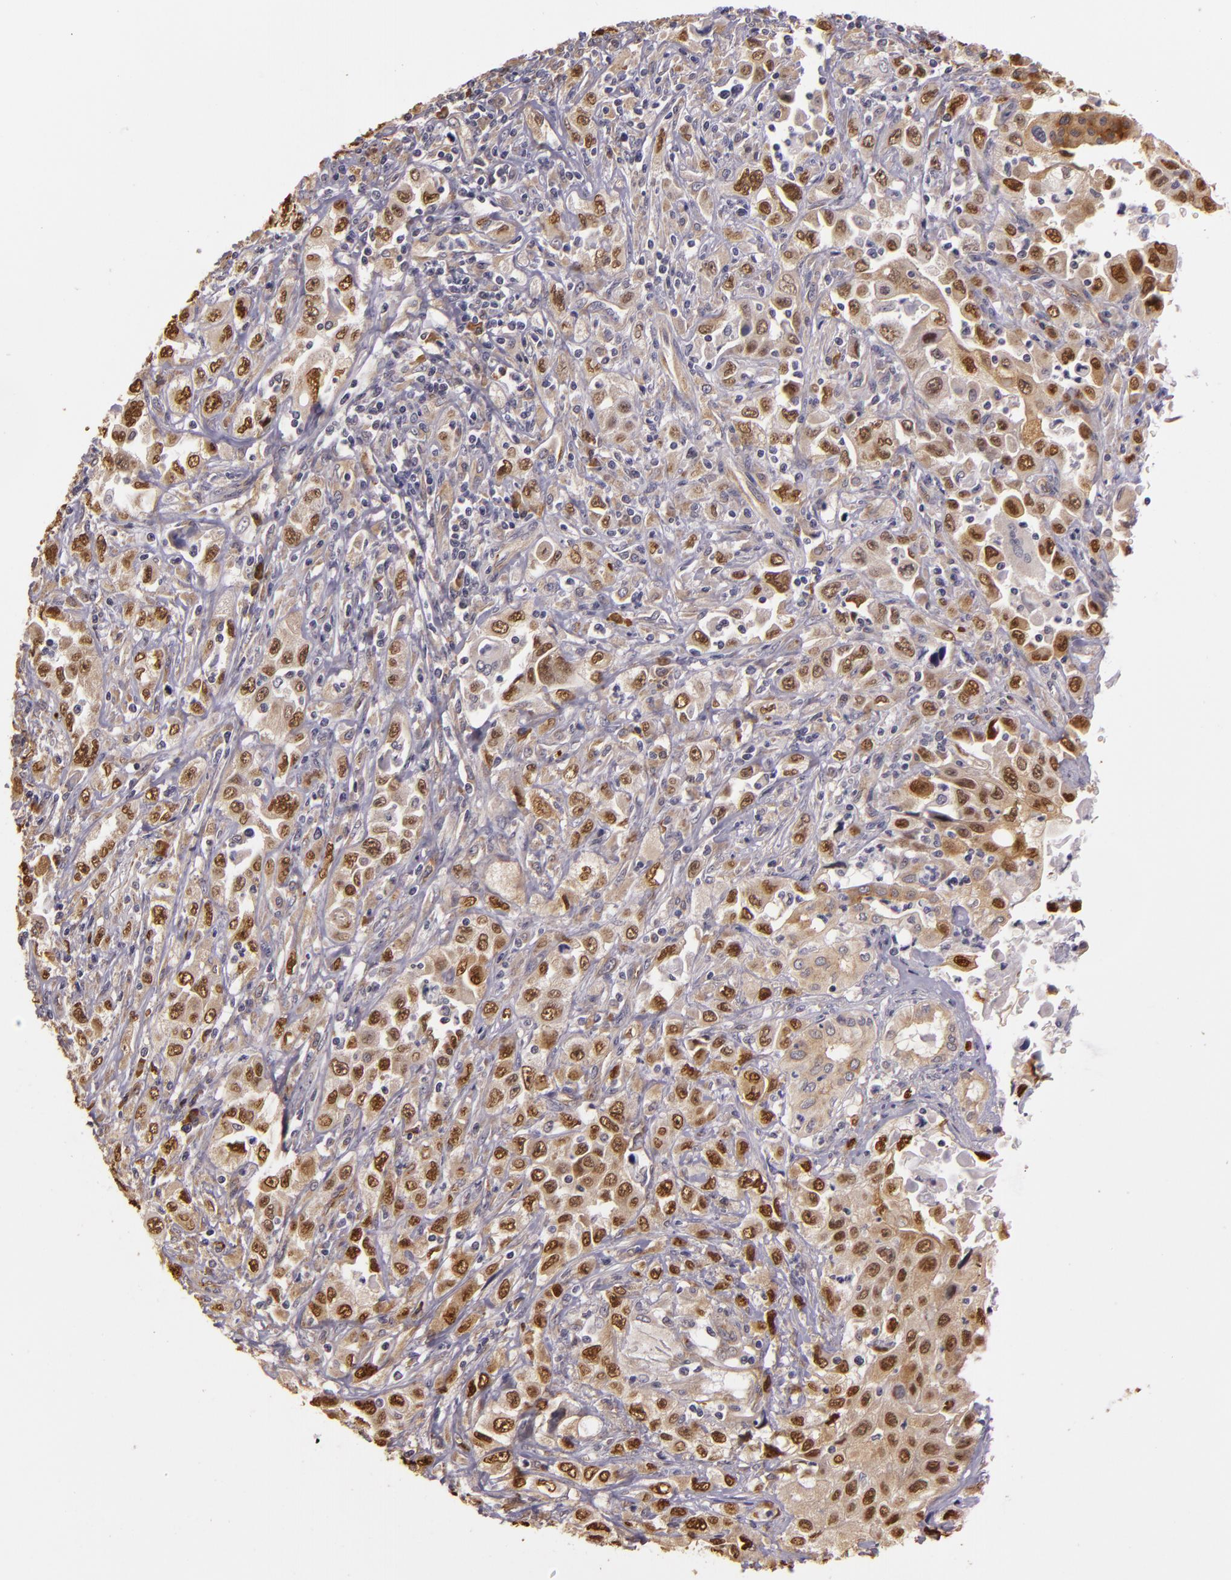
{"staining": {"intensity": "strong", "quantity": ">75%", "location": "nuclear"}, "tissue": "pancreatic cancer", "cell_type": "Tumor cells", "image_type": "cancer", "snomed": [{"axis": "morphology", "description": "Adenocarcinoma, NOS"}, {"axis": "topography", "description": "Pancreas"}], "caption": "Immunohistochemical staining of pancreatic cancer (adenocarcinoma) exhibits strong nuclear protein positivity in approximately >75% of tumor cells.", "gene": "SYTL4", "patient": {"sex": "male", "age": 70}}